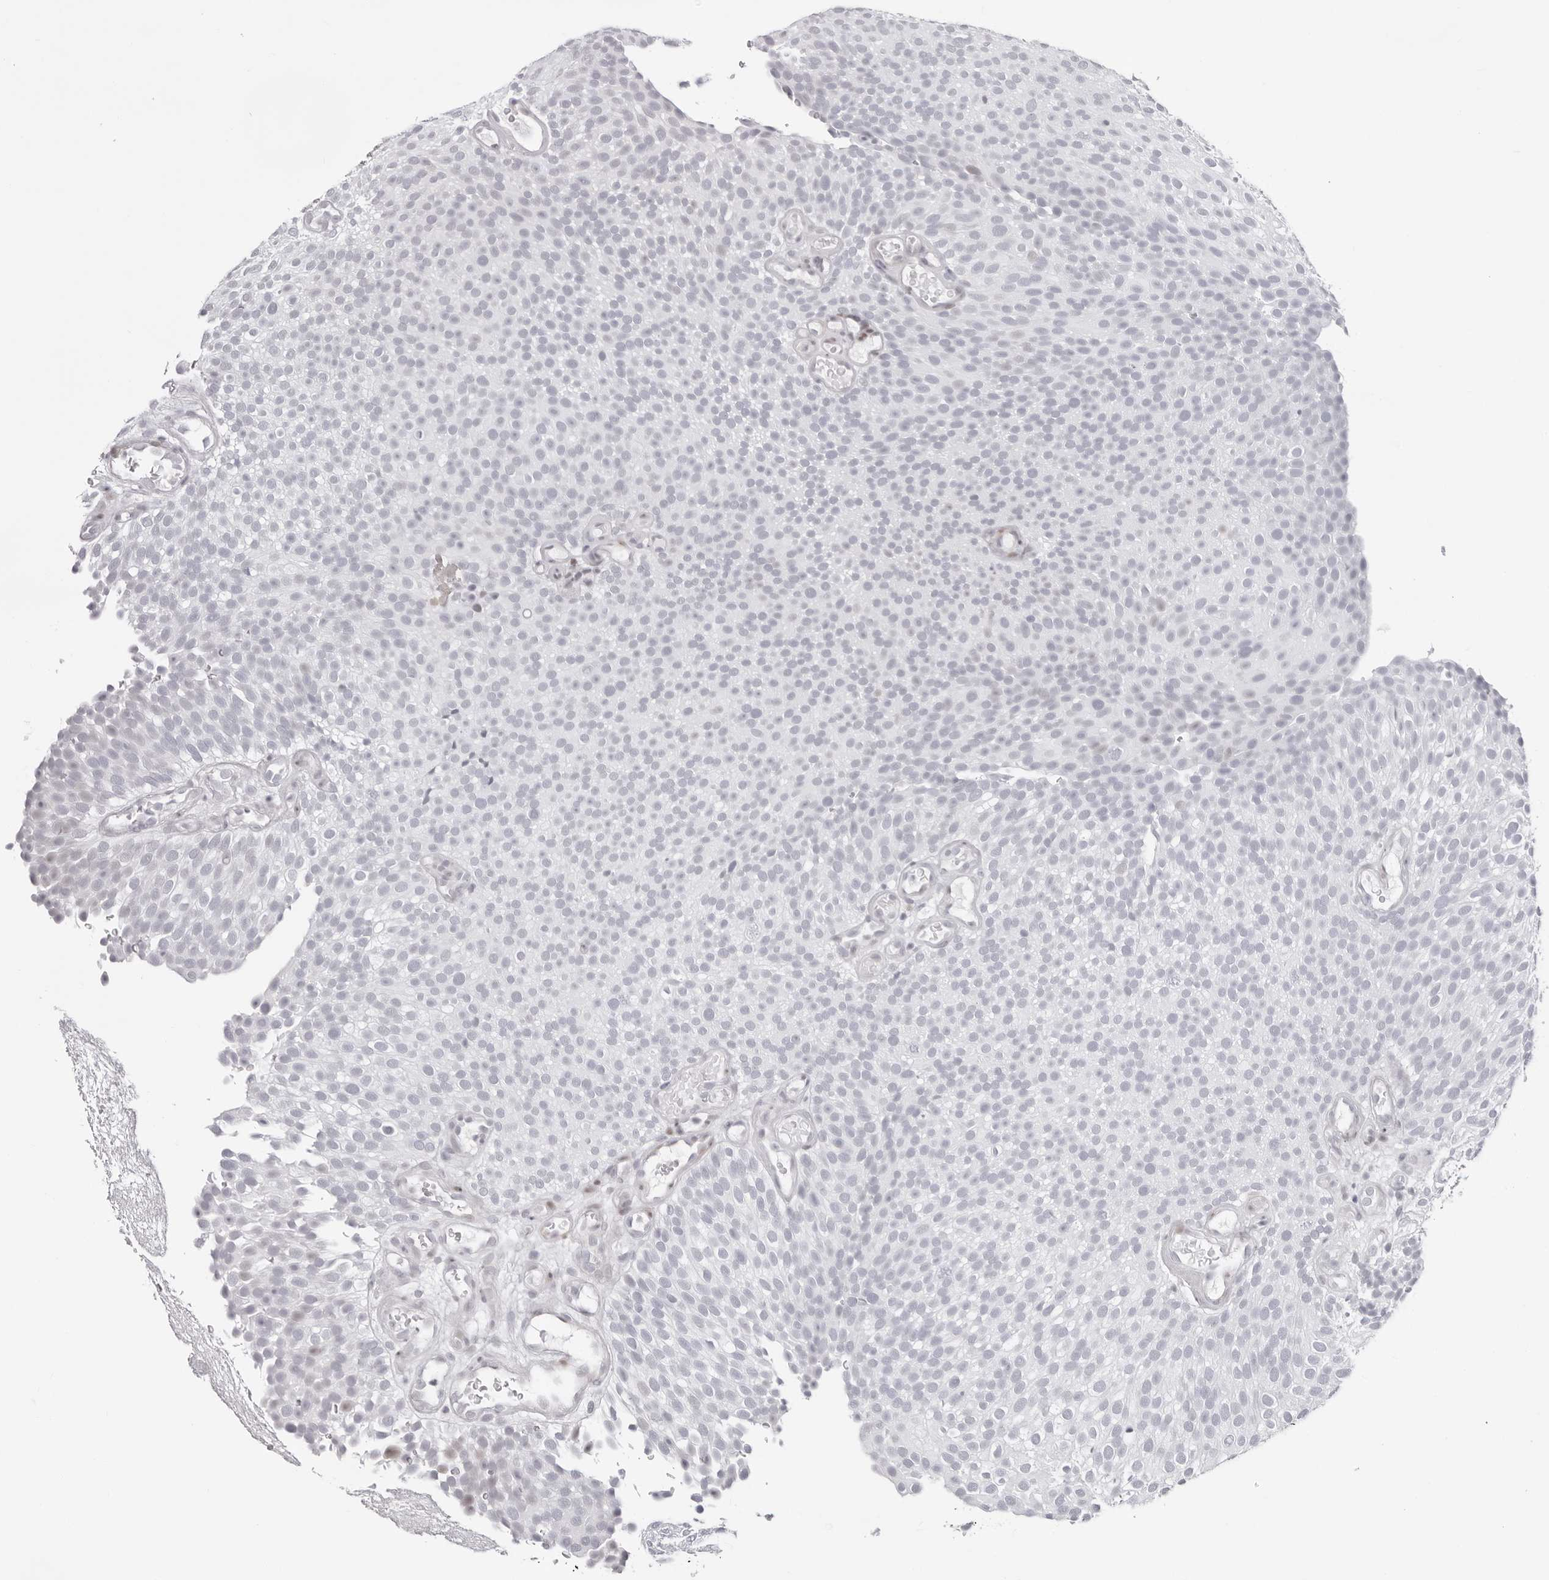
{"staining": {"intensity": "negative", "quantity": "none", "location": "none"}, "tissue": "urothelial cancer", "cell_type": "Tumor cells", "image_type": "cancer", "snomed": [{"axis": "morphology", "description": "Urothelial carcinoma, Low grade"}, {"axis": "topography", "description": "Urinary bladder"}], "caption": "There is no significant positivity in tumor cells of urothelial cancer.", "gene": "NTPCR", "patient": {"sex": "male", "age": 78}}